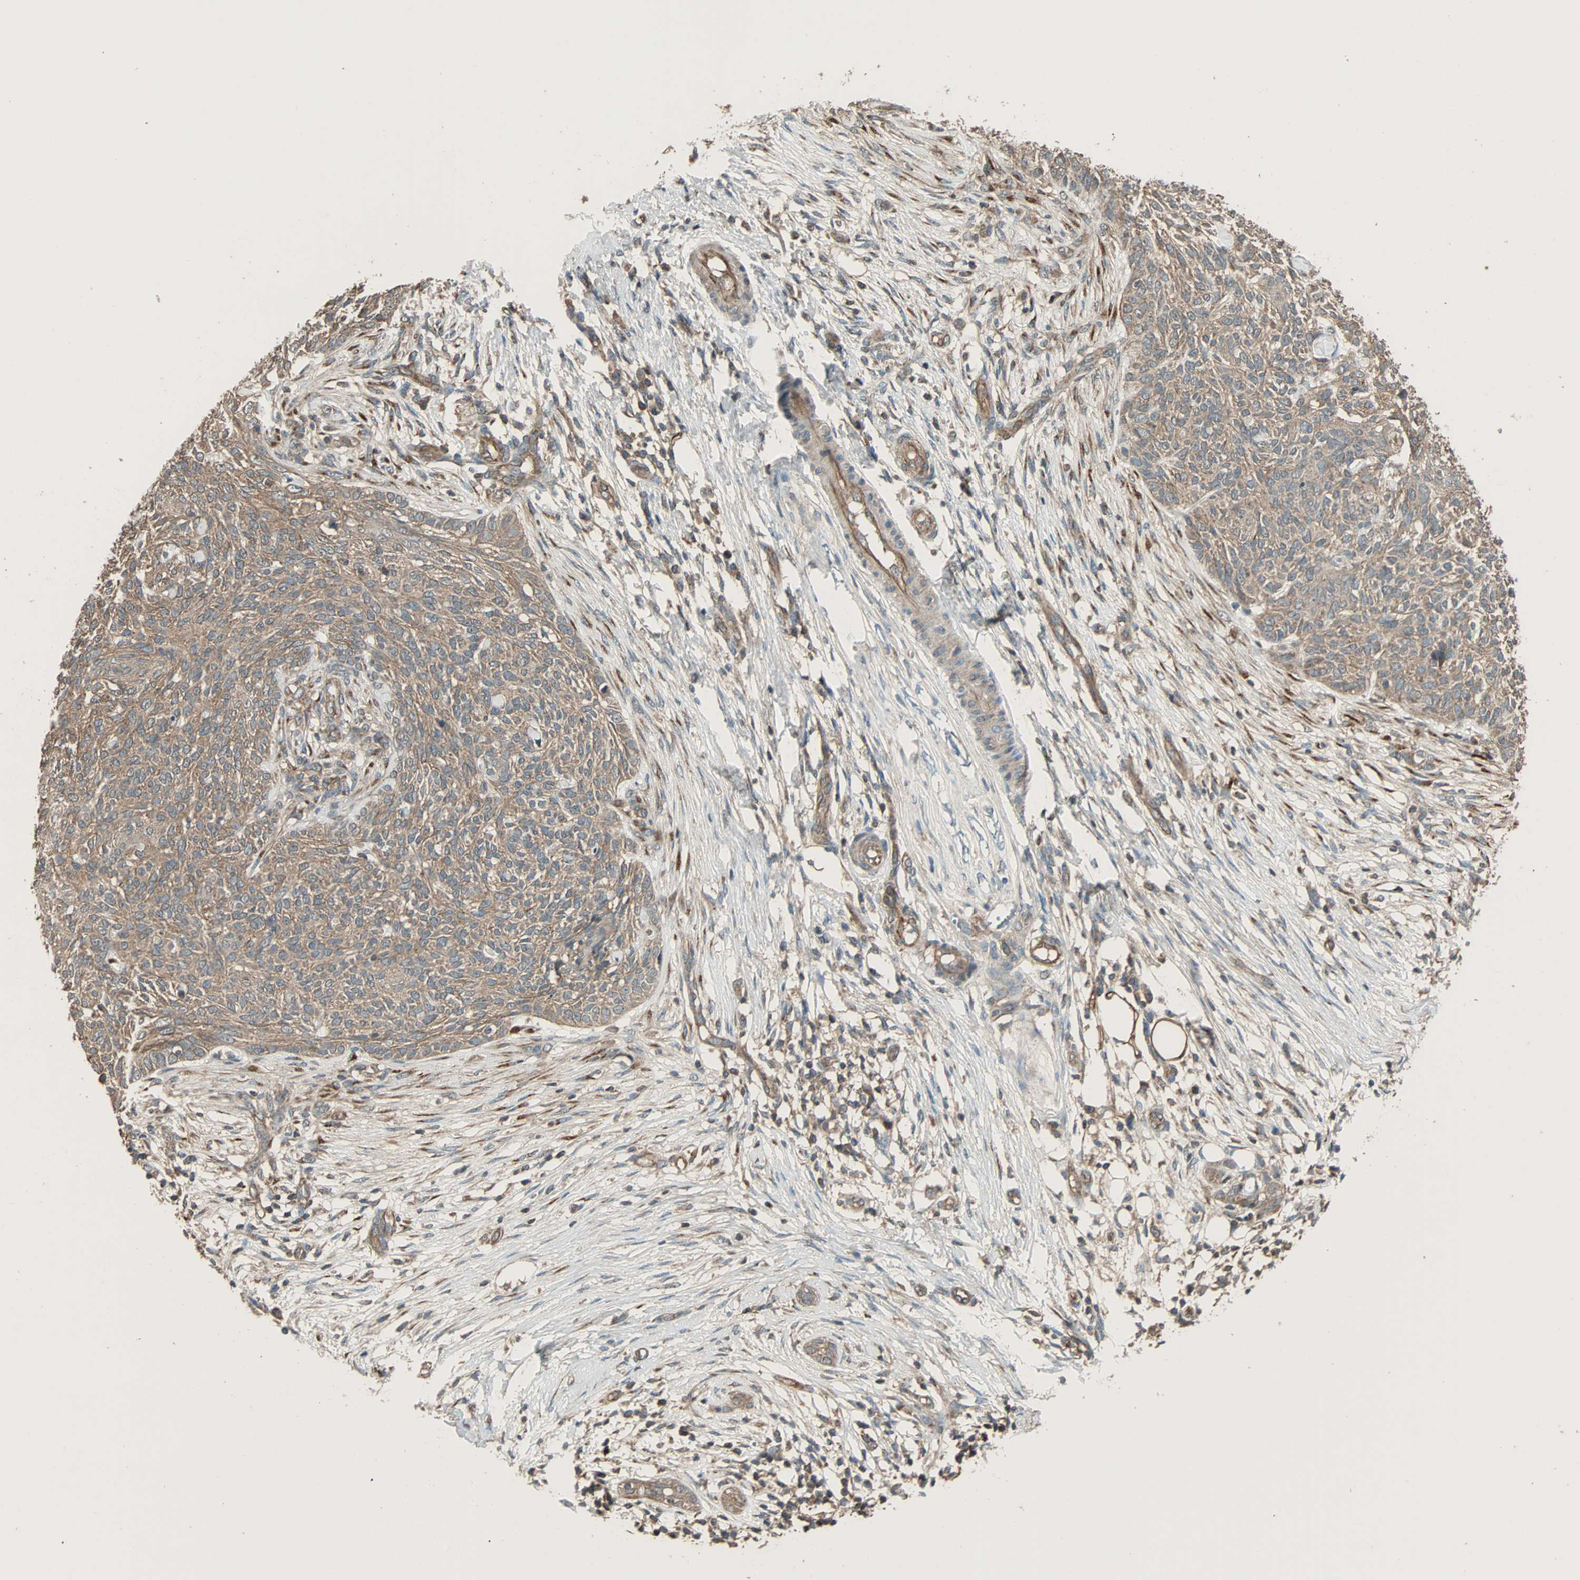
{"staining": {"intensity": "weak", "quantity": ">75%", "location": "cytoplasmic/membranous"}, "tissue": "skin cancer", "cell_type": "Tumor cells", "image_type": "cancer", "snomed": [{"axis": "morphology", "description": "Basal cell carcinoma"}, {"axis": "topography", "description": "Skin"}], "caption": "A low amount of weak cytoplasmic/membranous positivity is appreciated in about >75% of tumor cells in skin basal cell carcinoma tissue.", "gene": "MAP3K21", "patient": {"sex": "female", "age": 84}}